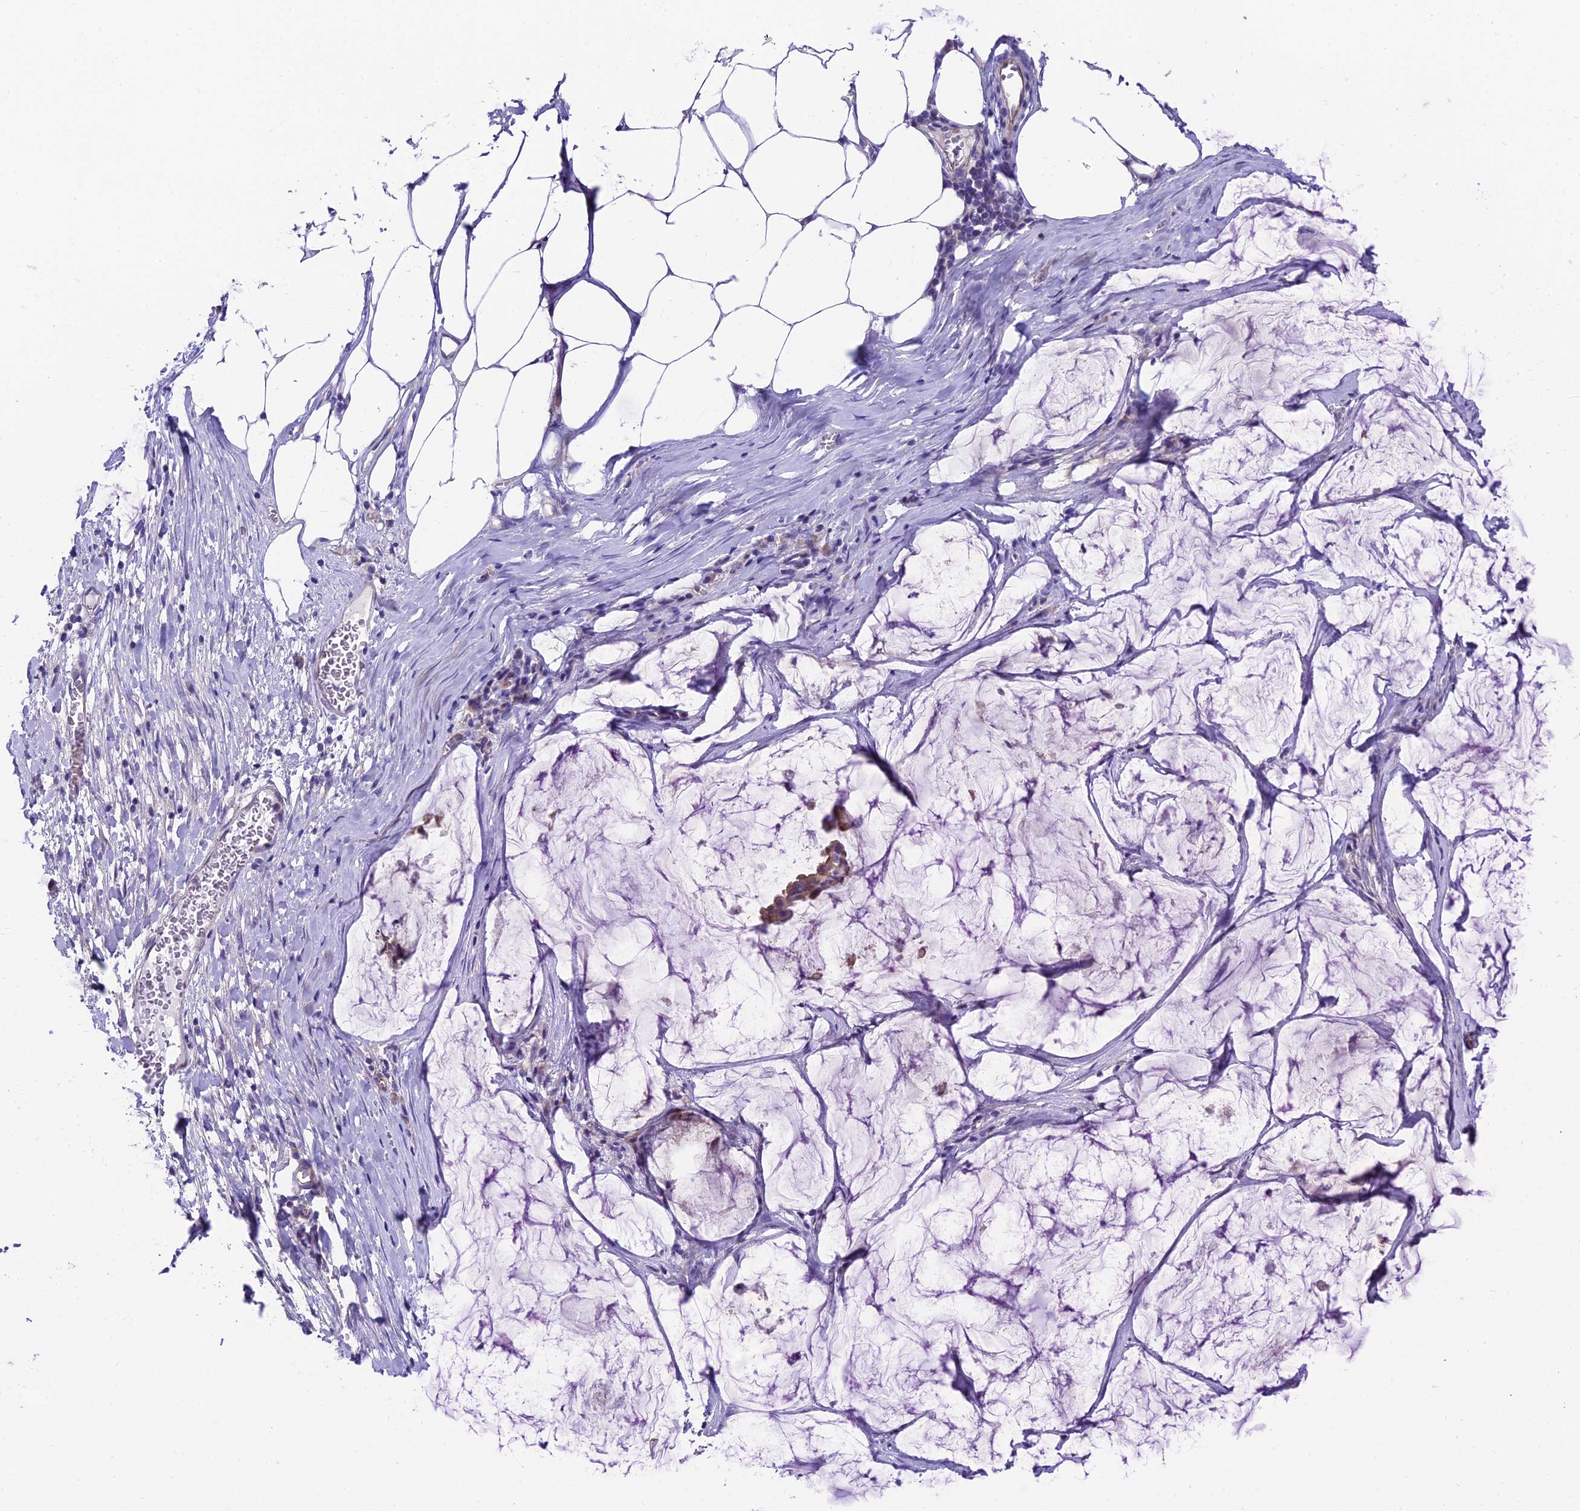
{"staining": {"intensity": "weak", "quantity": ">75%", "location": "cytoplasmic/membranous"}, "tissue": "ovarian cancer", "cell_type": "Tumor cells", "image_type": "cancer", "snomed": [{"axis": "morphology", "description": "Cystadenocarcinoma, mucinous, NOS"}, {"axis": "topography", "description": "Ovary"}], "caption": "Protein staining of ovarian cancer tissue demonstrates weak cytoplasmic/membranous expression in about >75% of tumor cells.", "gene": "PPFIA3", "patient": {"sex": "female", "age": 73}}